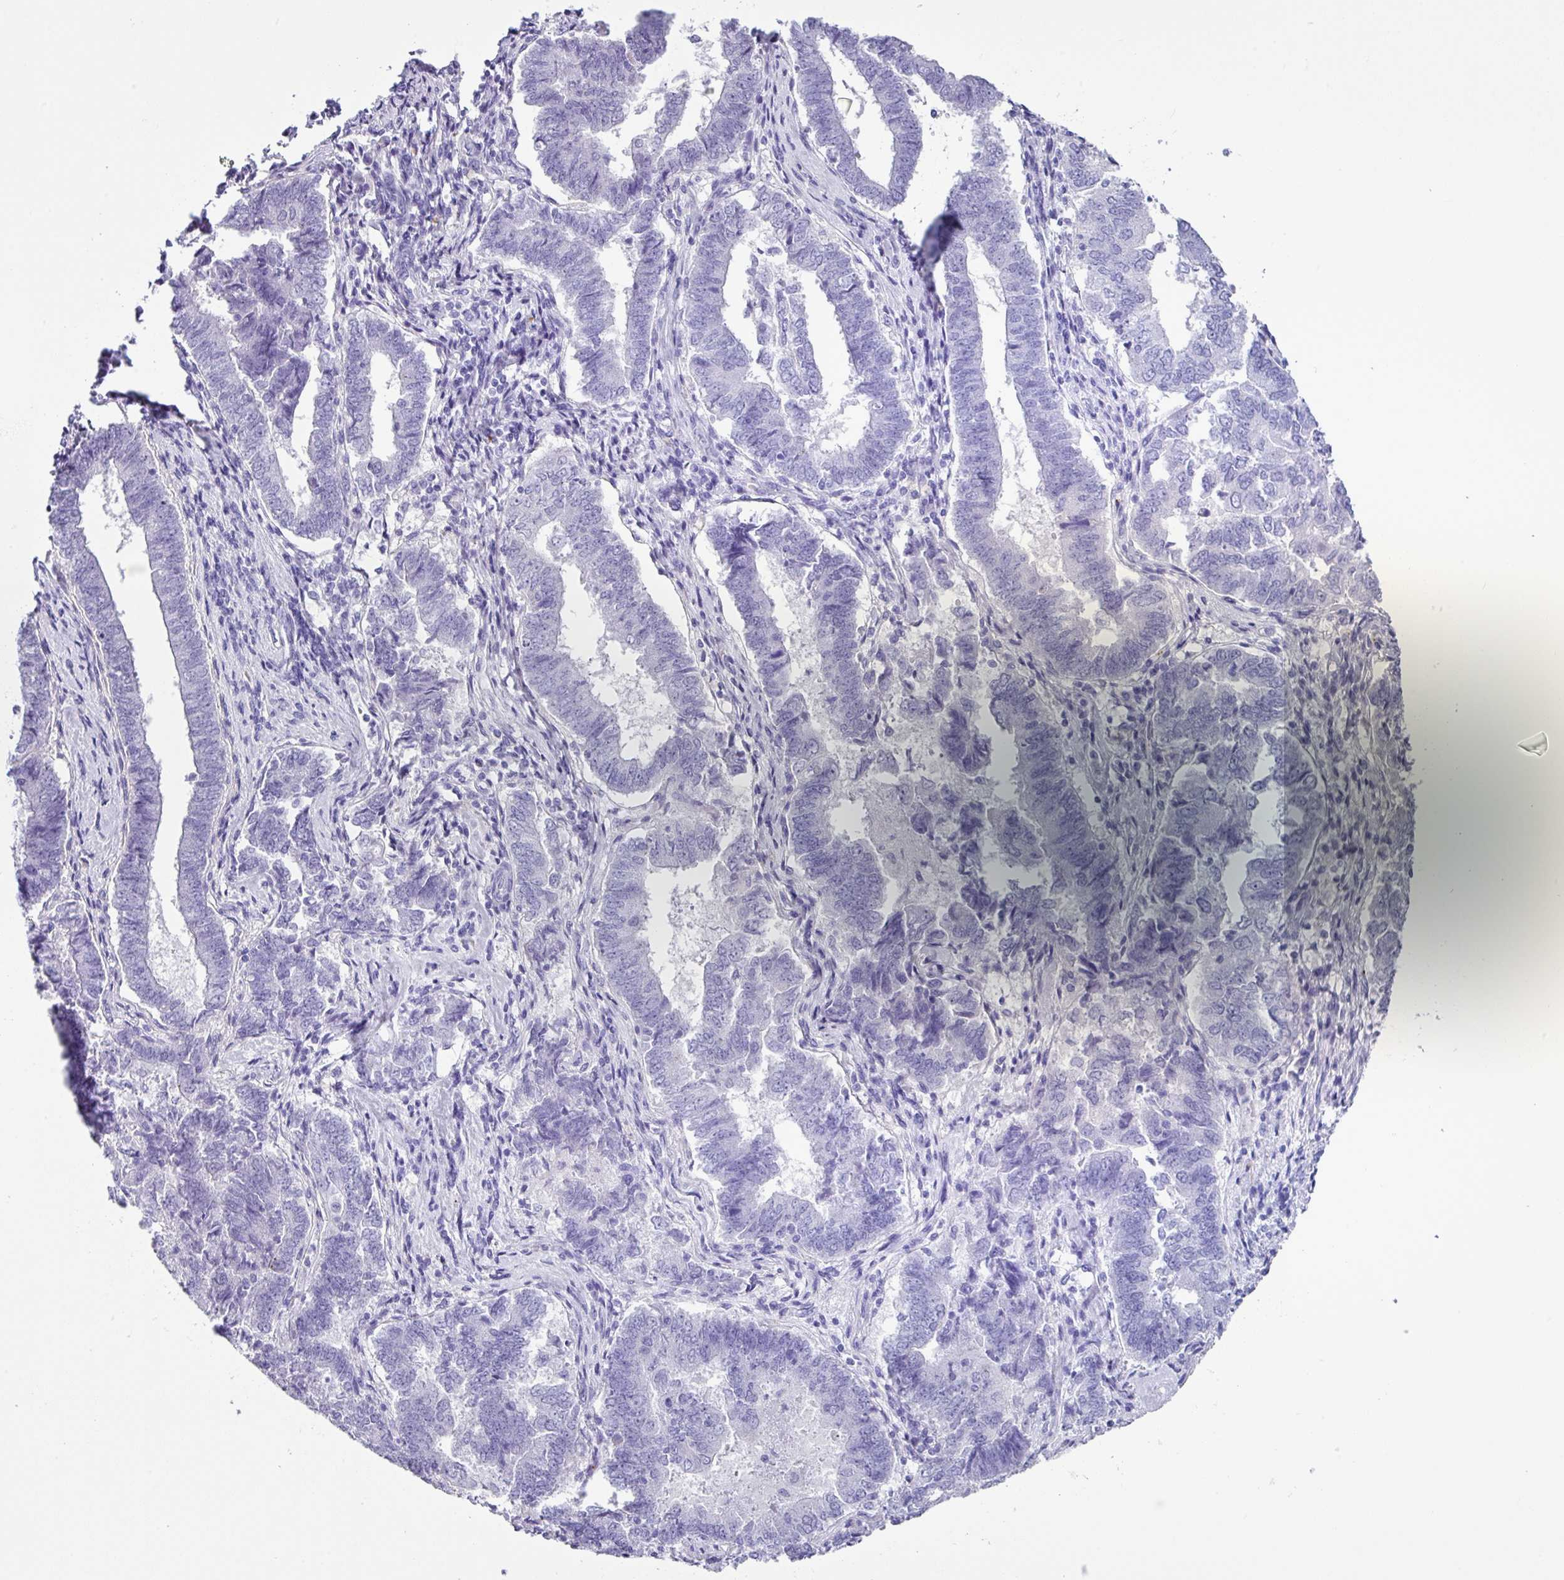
{"staining": {"intensity": "negative", "quantity": "none", "location": "none"}, "tissue": "endometrial cancer", "cell_type": "Tumor cells", "image_type": "cancer", "snomed": [{"axis": "morphology", "description": "Adenocarcinoma, NOS"}, {"axis": "topography", "description": "Endometrium"}], "caption": "Tumor cells are negative for brown protein staining in endometrial cancer (adenocarcinoma). (Stains: DAB immunohistochemistry (IHC) with hematoxylin counter stain, Microscopy: brightfield microscopy at high magnification).", "gene": "ZG16", "patient": {"sex": "female", "age": 72}}